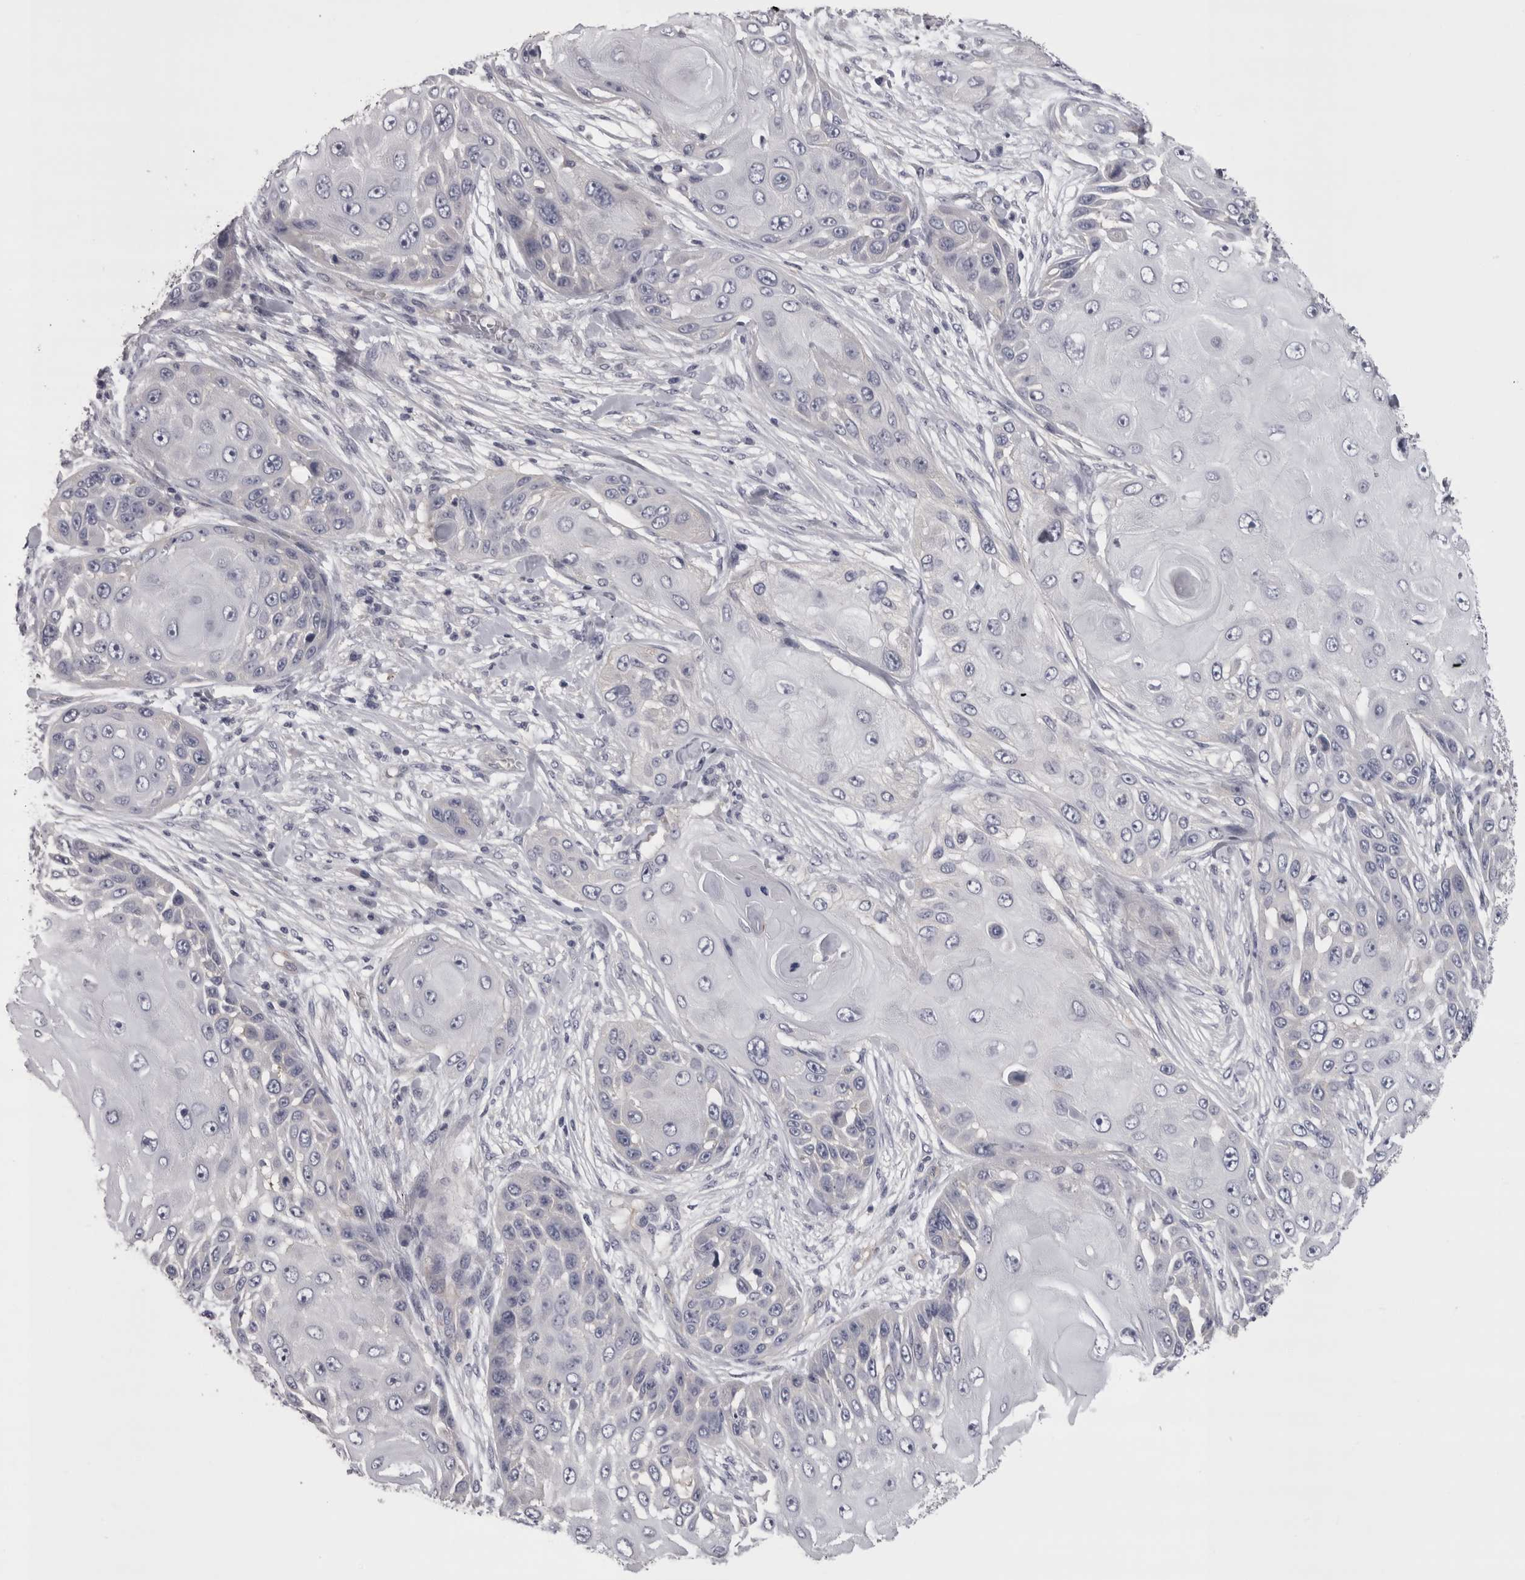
{"staining": {"intensity": "negative", "quantity": "none", "location": "none"}, "tissue": "skin cancer", "cell_type": "Tumor cells", "image_type": "cancer", "snomed": [{"axis": "morphology", "description": "Squamous cell carcinoma, NOS"}, {"axis": "topography", "description": "Skin"}], "caption": "DAB (3,3'-diaminobenzidine) immunohistochemical staining of human squamous cell carcinoma (skin) shows no significant expression in tumor cells.", "gene": "LYZL6", "patient": {"sex": "female", "age": 44}}